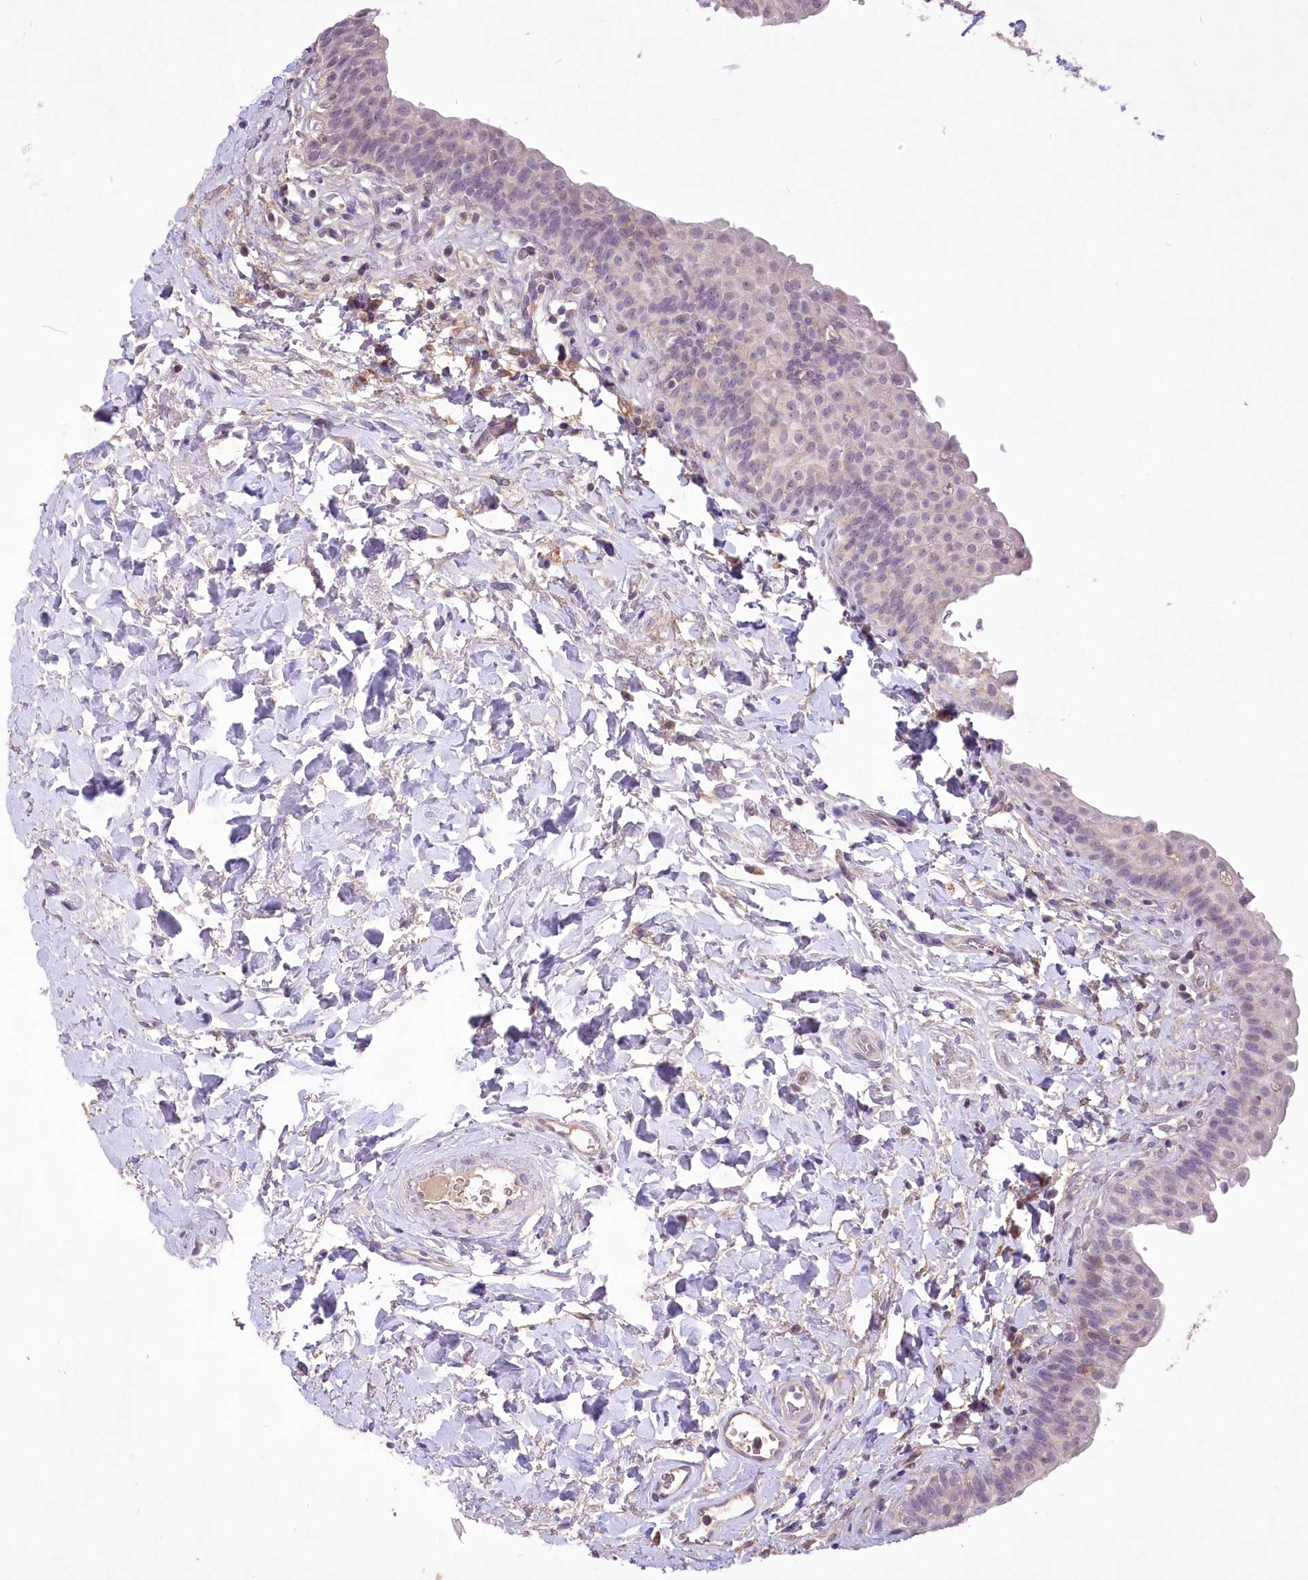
{"staining": {"intensity": "negative", "quantity": "none", "location": "none"}, "tissue": "urinary bladder", "cell_type": "Urothelial cells", "image_type": "normal", "snomed": [{"axis": "morphology", "description": "Normal tissue, NOS"}, {"axis": "topography", "description": "Urinary bladder"}], "caption": "Histopathology image shows no significant protein expression in urothelial cells of normal urinary bladder. The staining was performed using DAB (3,3'-diaminobenzidine) to visualize the protein expression in brown, while the nuclei were stained in blue with hematoxylin (Magnification: 20x).", "gene": "ENPP1", "patient": {"sex": "male", "age": 83}}